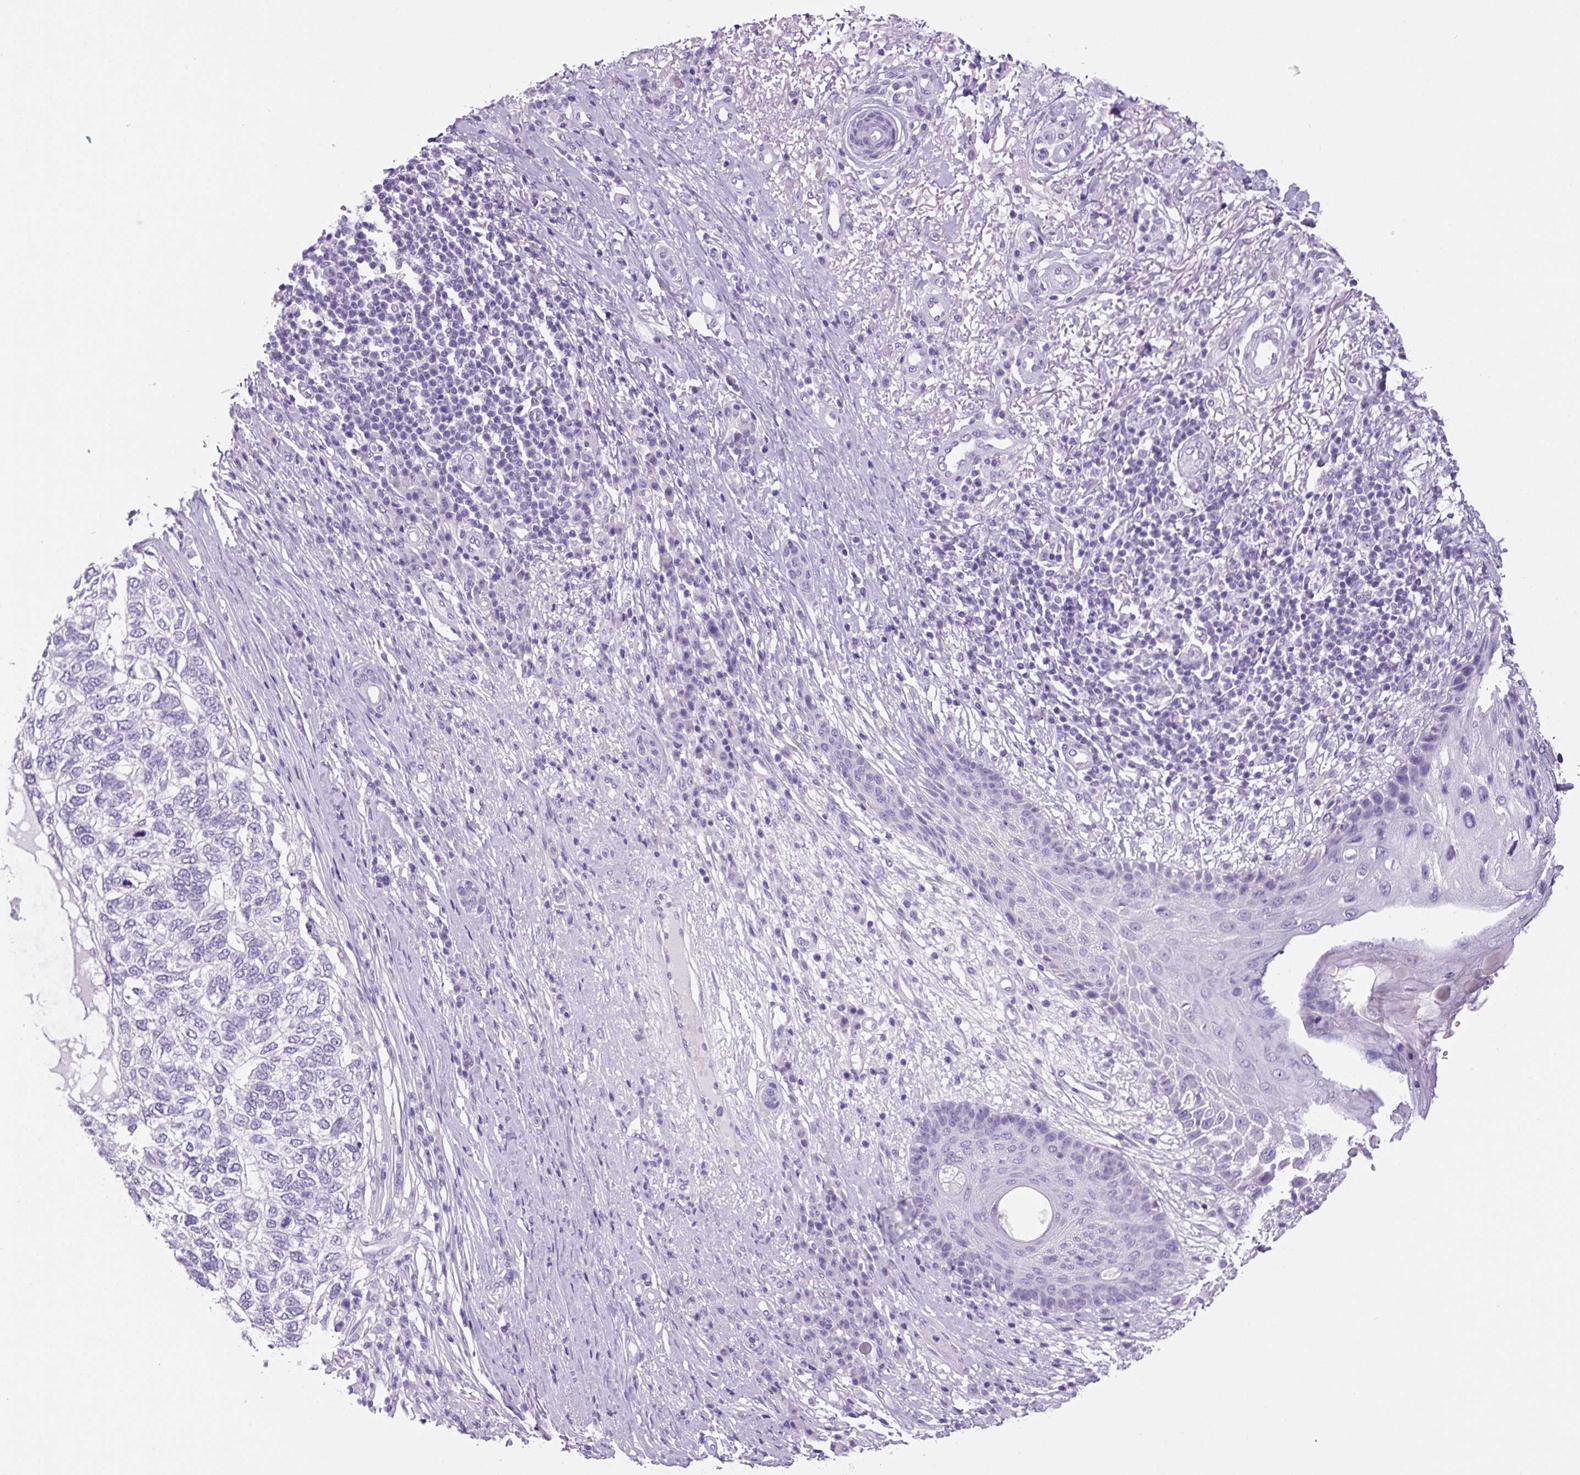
{"staining": {"intensity": "negative", "quantity": "none", "location": "none"}, "tissue": "skin cancer", "cell_type": "Tumor cells", "image_type": "cancer", "snomed": [{"axis": "morphology", "description": "Basal cell carcinoma"}, {"axis": "topography", "description": "Skin"}], "caption": "A histopathology image of human basal cell carcinoma (skin) is negative for staining in tumor cells.", "gene": "CHGA", "patient": {"sex": "female", "age": 65}}